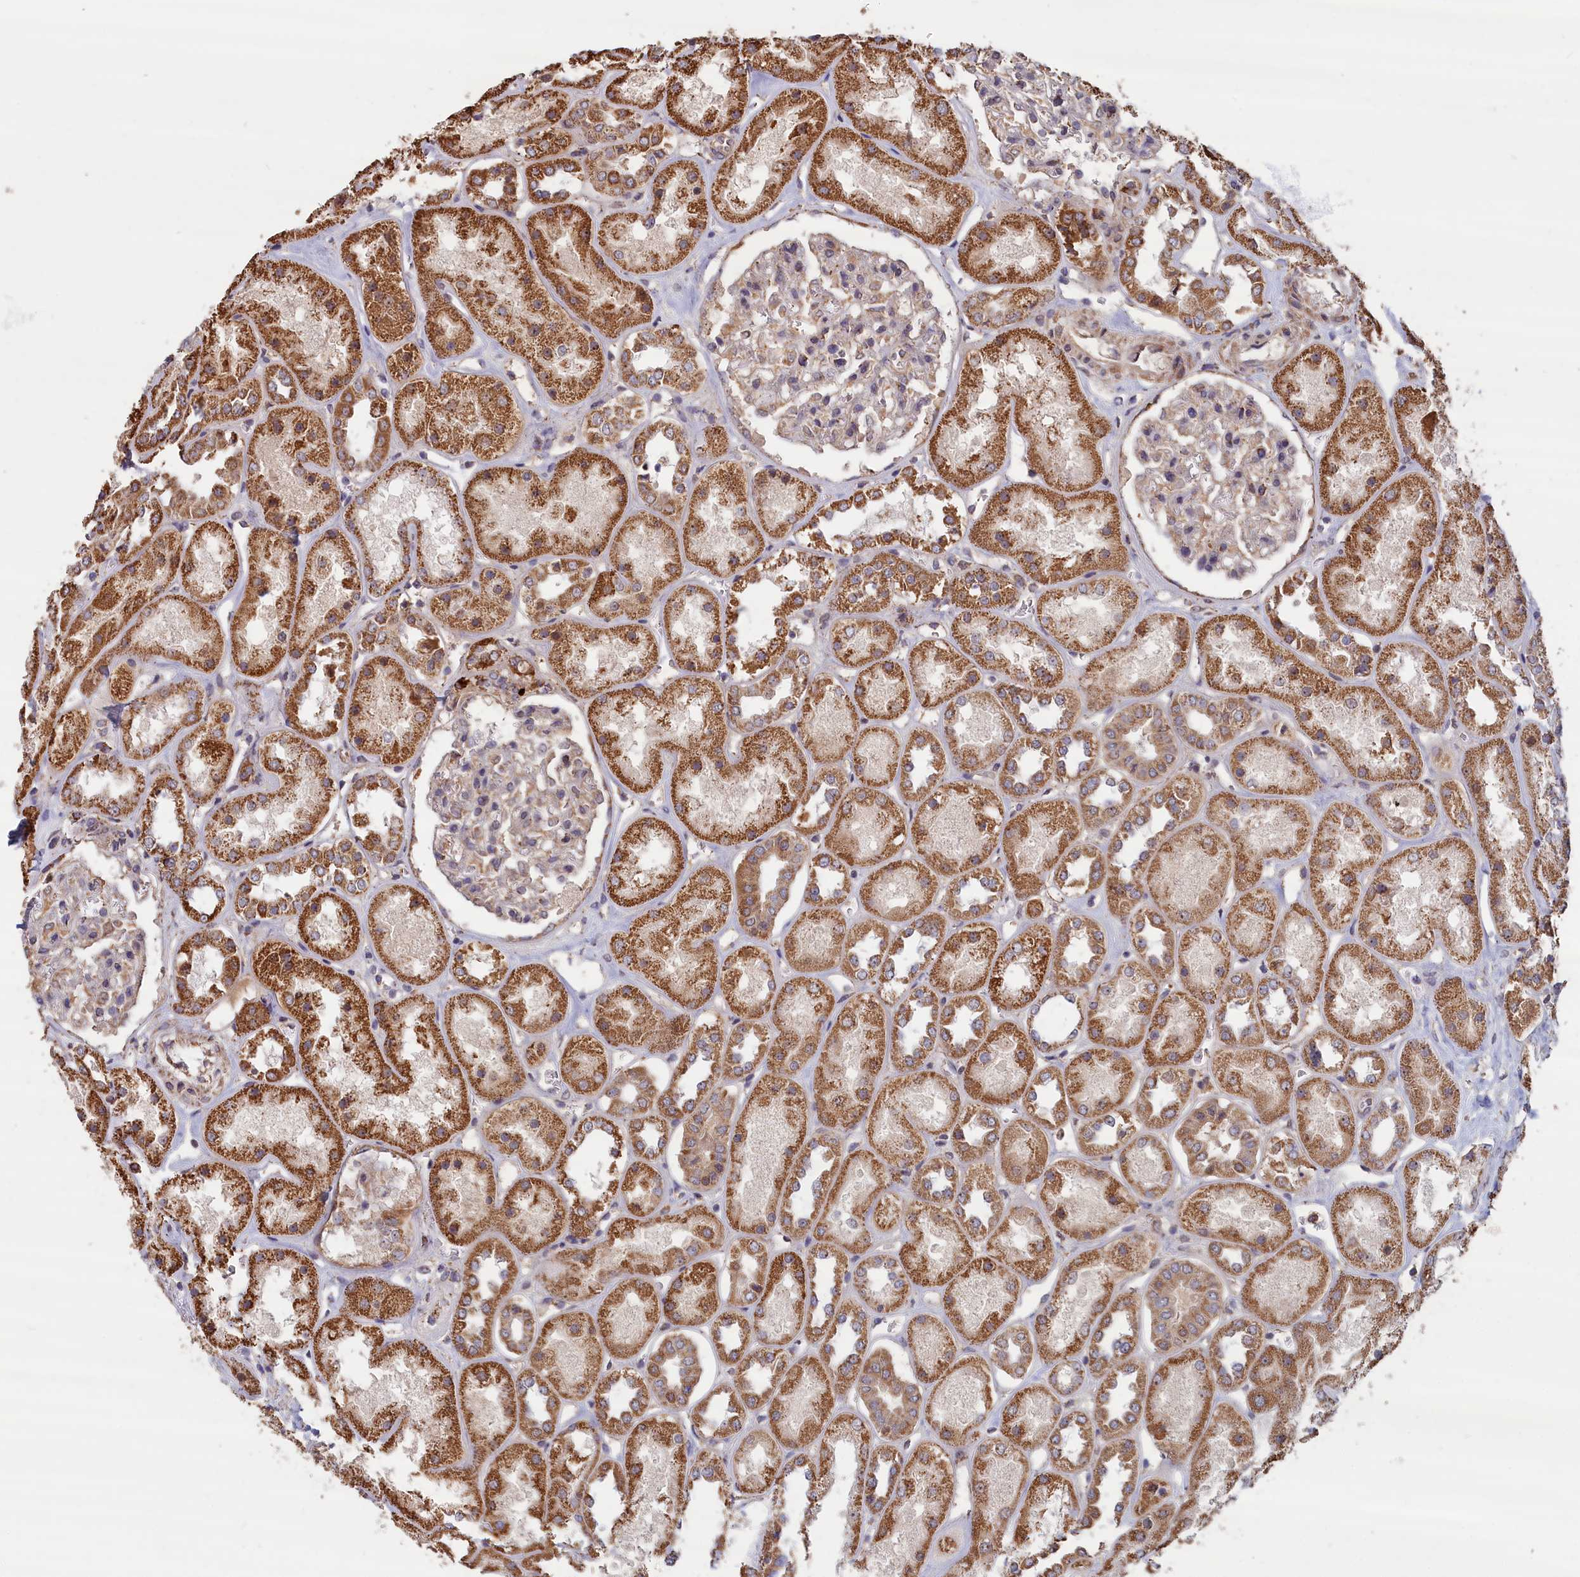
{"staining": {"intensity": "weak", "quantity": "<25%", "location": "cytoplasmic/membranous"}, "tissue": "kidney", "cell_type": "Cells in glomeruli", "image_type": "normal", "snomed": [{"axis": "morphology", "description": "Normal tissue, NOS"}, {"axis": "topography", "description": "Kidney"}], "caption": "Immunohistochemistry micrograph of normal kidney: kidney stained with DAB shows no significant protein expression in cells in glomeruli.", "gene": "ENSG00000269825", "patient": {"sex": "male", "age": 70}}